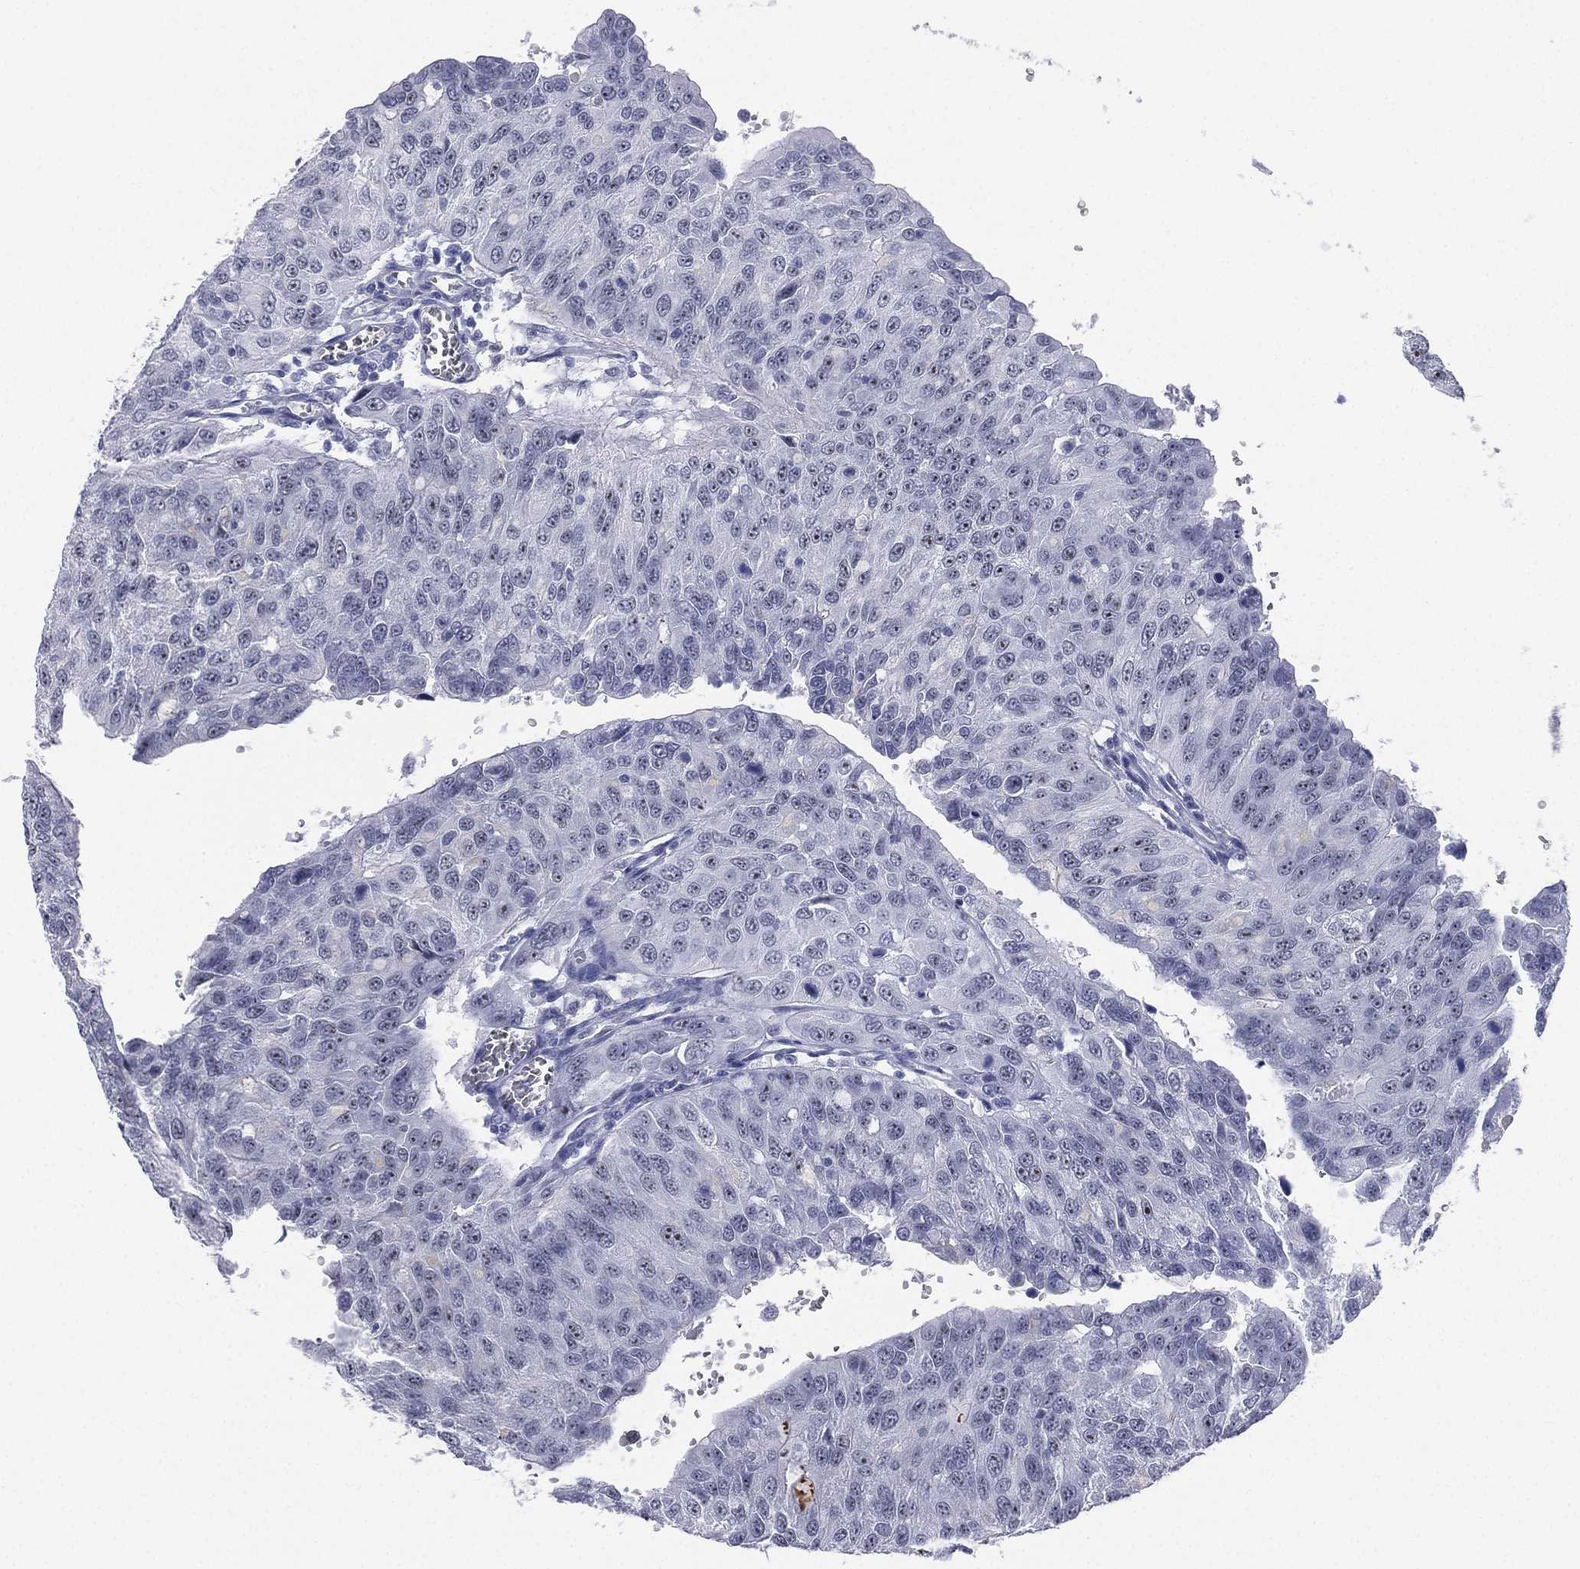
{"staining": {"intensity": "weak", "quantity": "25%-75%", "location": "nuclear"}, "tissue": "urothelial cancer", "cell_type": "Tumor cells", "image_type": "cancer", "snomed": [{"axis": "morphology", "description": "Urothelial carcinoma, NOS"}, {"axis": "morphology", "description": "Urothelial carcinoma, High grade"}, {"axis": "topography", "description": "Urinary bladder"}], "caption": "High-grade urothelial carcinoma was stained to show a protein in brown. There is low levels of weak nuclear expression in approximately 25%-75% of tumor cells.", "gene": "CD22", "patient": {"sex": "female", "age": 73}}